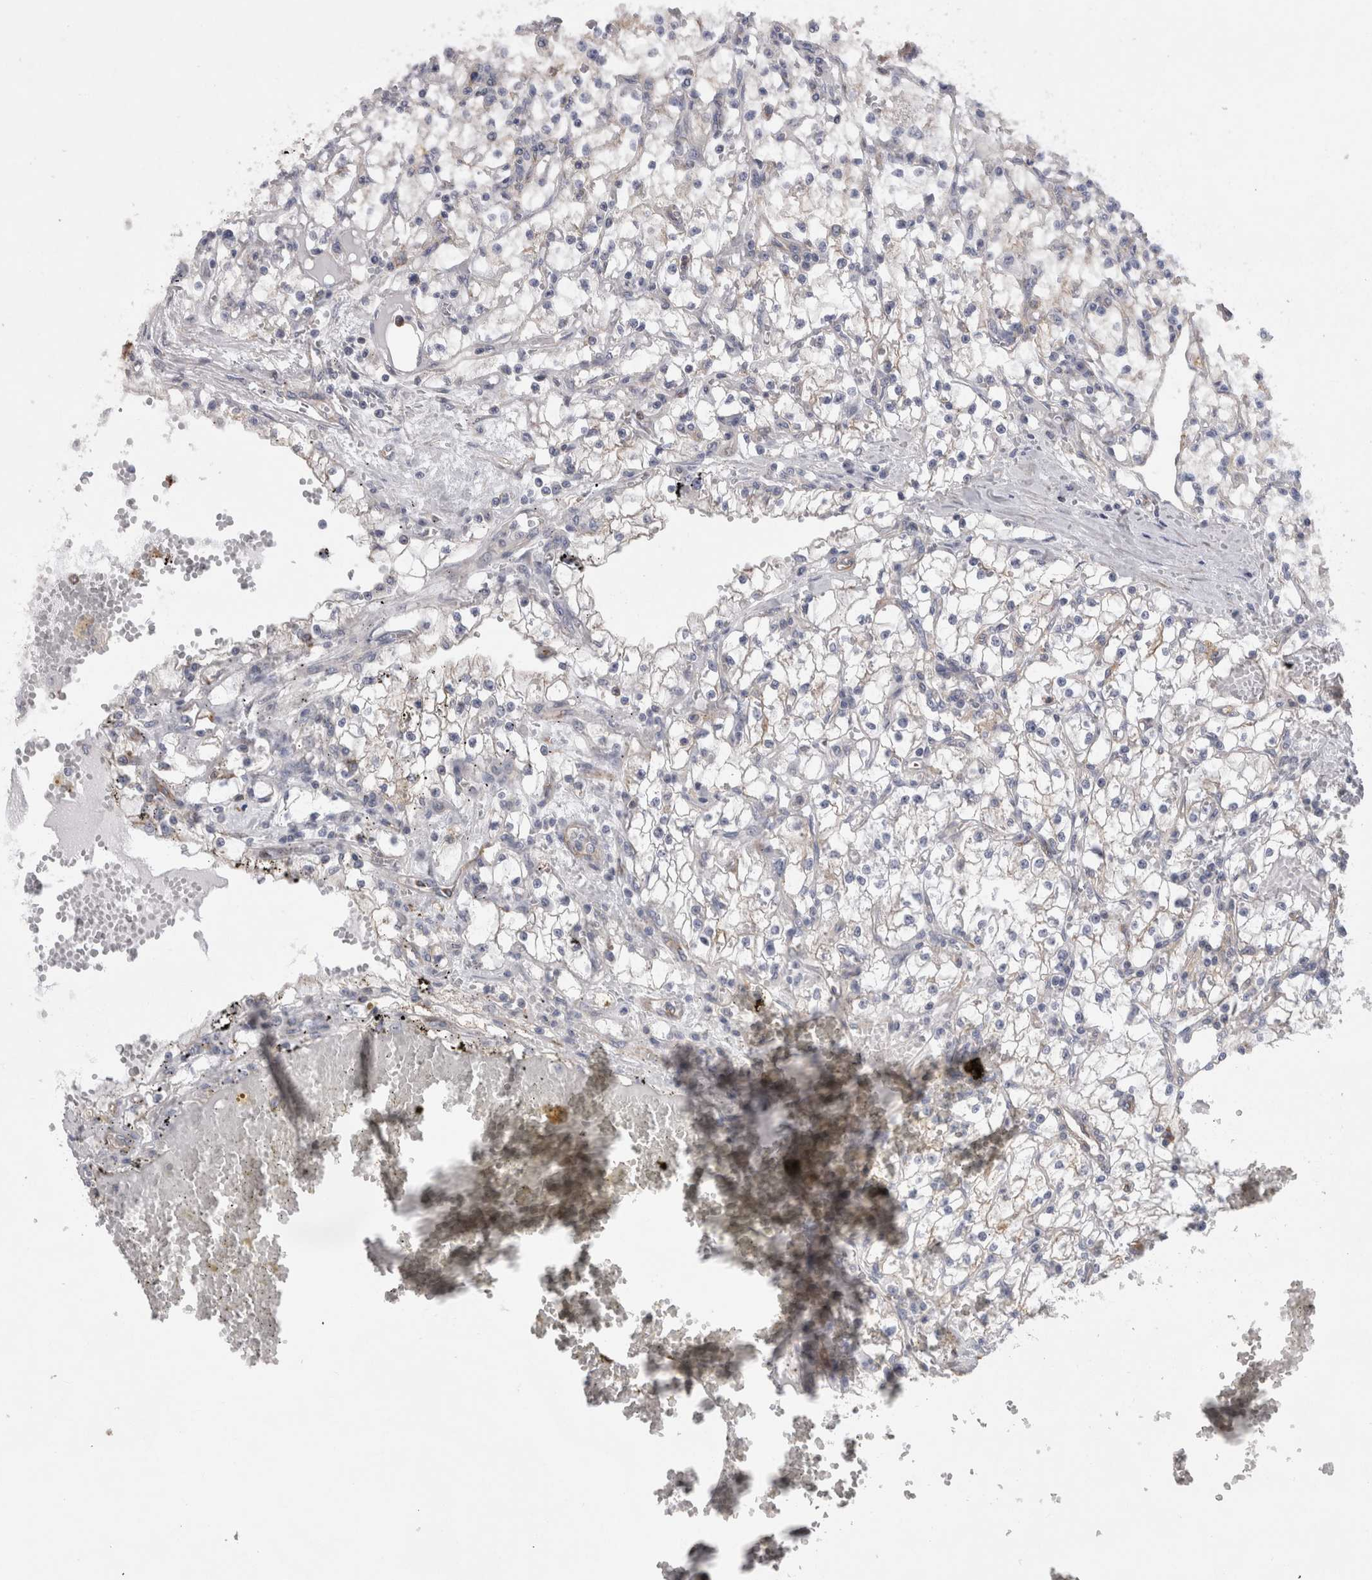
{"staining": {"intensity": "negative", "quantity": "none", "location": "none"}, "tissue": "renal cancer", "cell_type": "Tumor cells", "image_type": "cancer", "snomed": [{"axis": "morphology", "description": "Adenocarcinoma, NOS"}, {"axis": "topography", "description": "Kidney"}], "caption": "This is an immunohistochemistry (IHC) histopathology image of renal cancer. There is no positivity in tumor cells.", "gene": "ATXN3", "patient": {"sex": "male", "age": 56}}